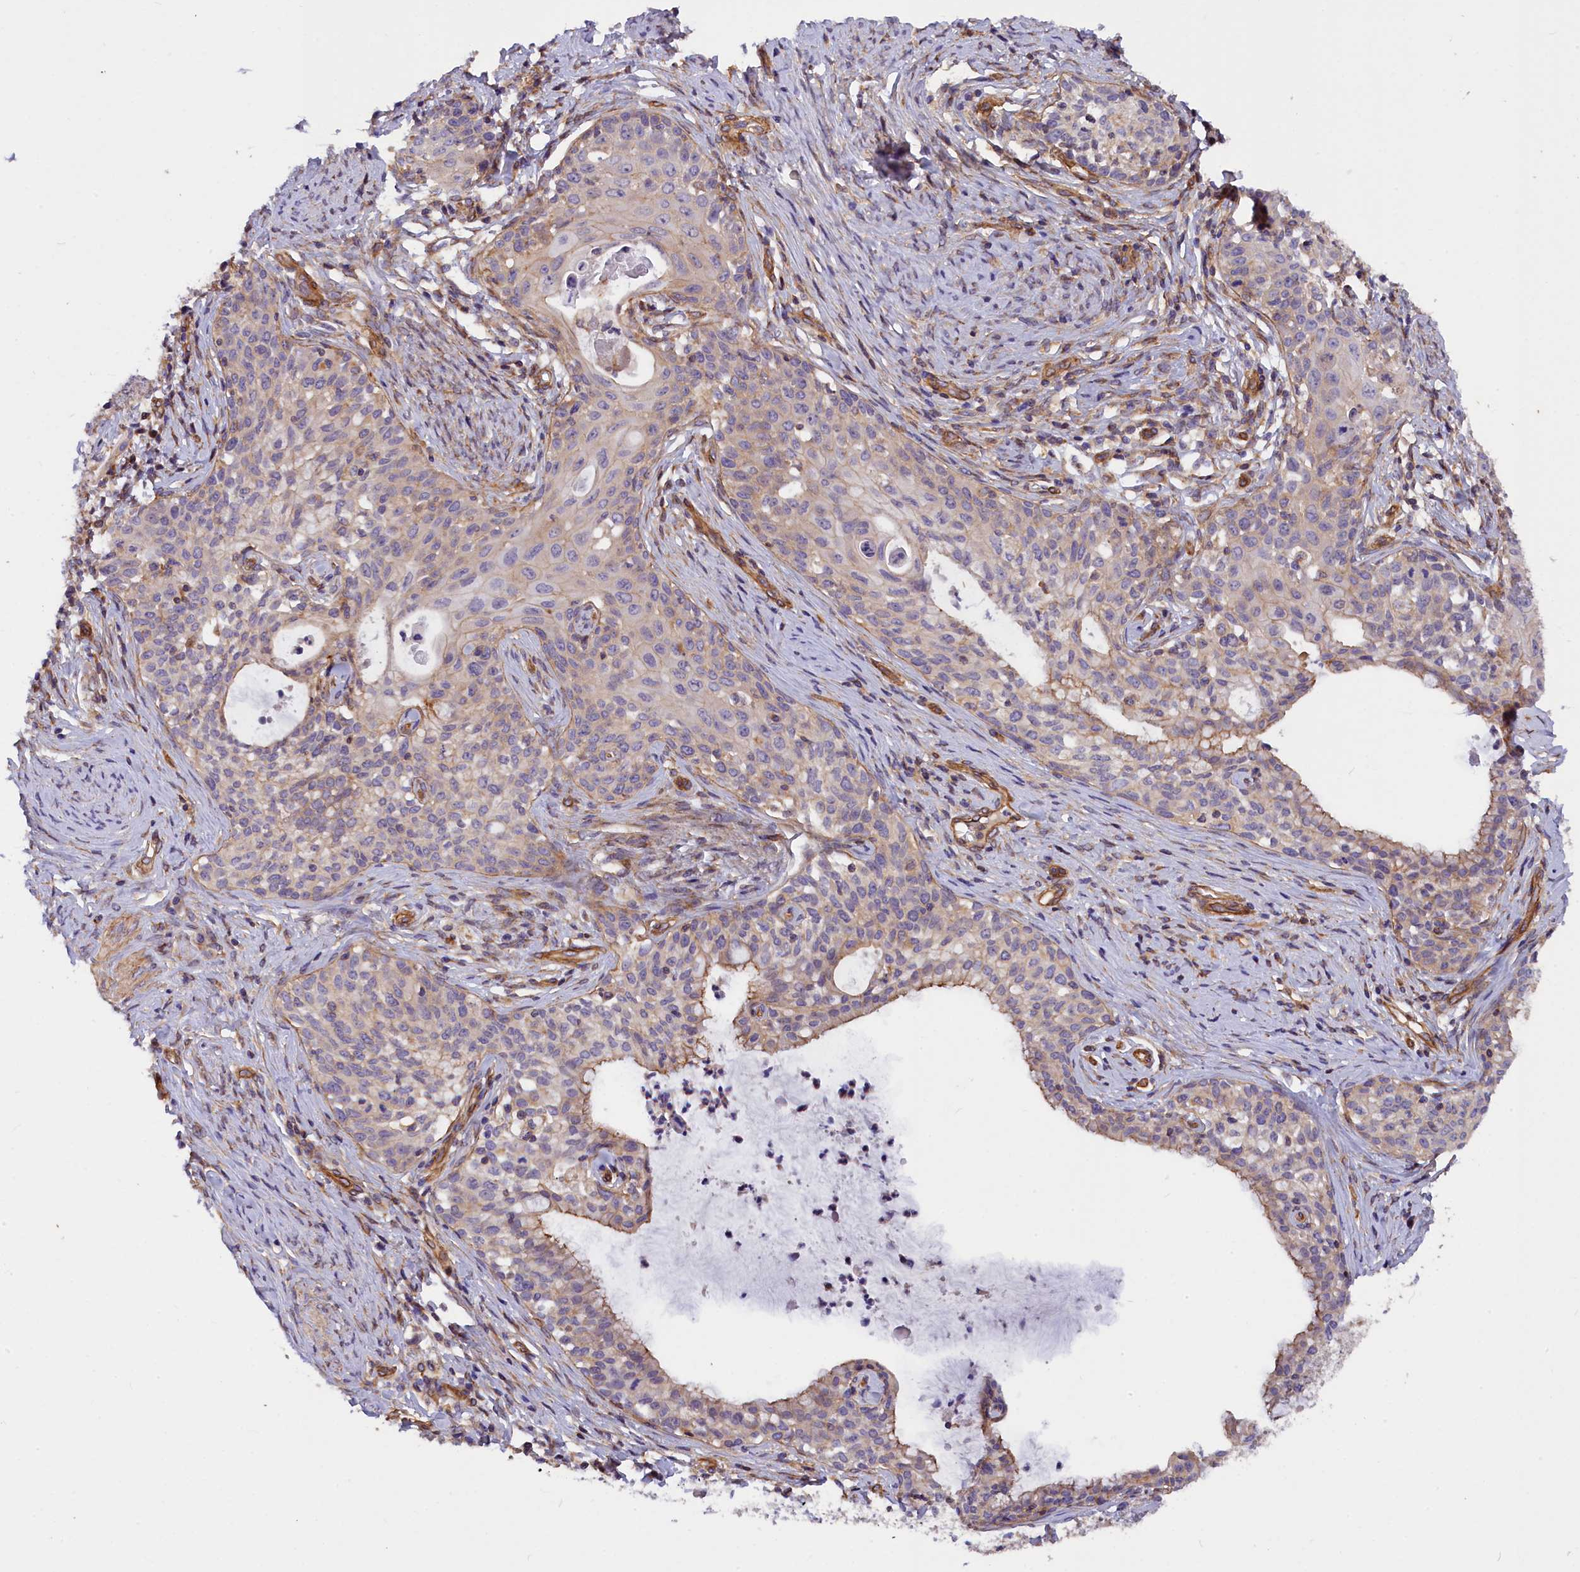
{"staining": {"intensity": "weak", "quantity": "<25%", "location": "cytoplasmic/membranous"}, "tissue": "cervical cancer", "cell_type": "Tumor cells", "image_type": "cancer", "snomed": [{"axis": "morphology", "description": "Squamous cell carcinoma, NOS"}, {"axis": "morphology", "description": "Adenocarcinoma, NOS"}, {"axis": "topography", "description": "Cervix"}], "caption": "DAB immunohistochemical staining of cervical adenocarcinoma exhibits no significant positivity in tumor cells.", "gene": "MED20", "patient": {"sex": "female", "age": 52}}